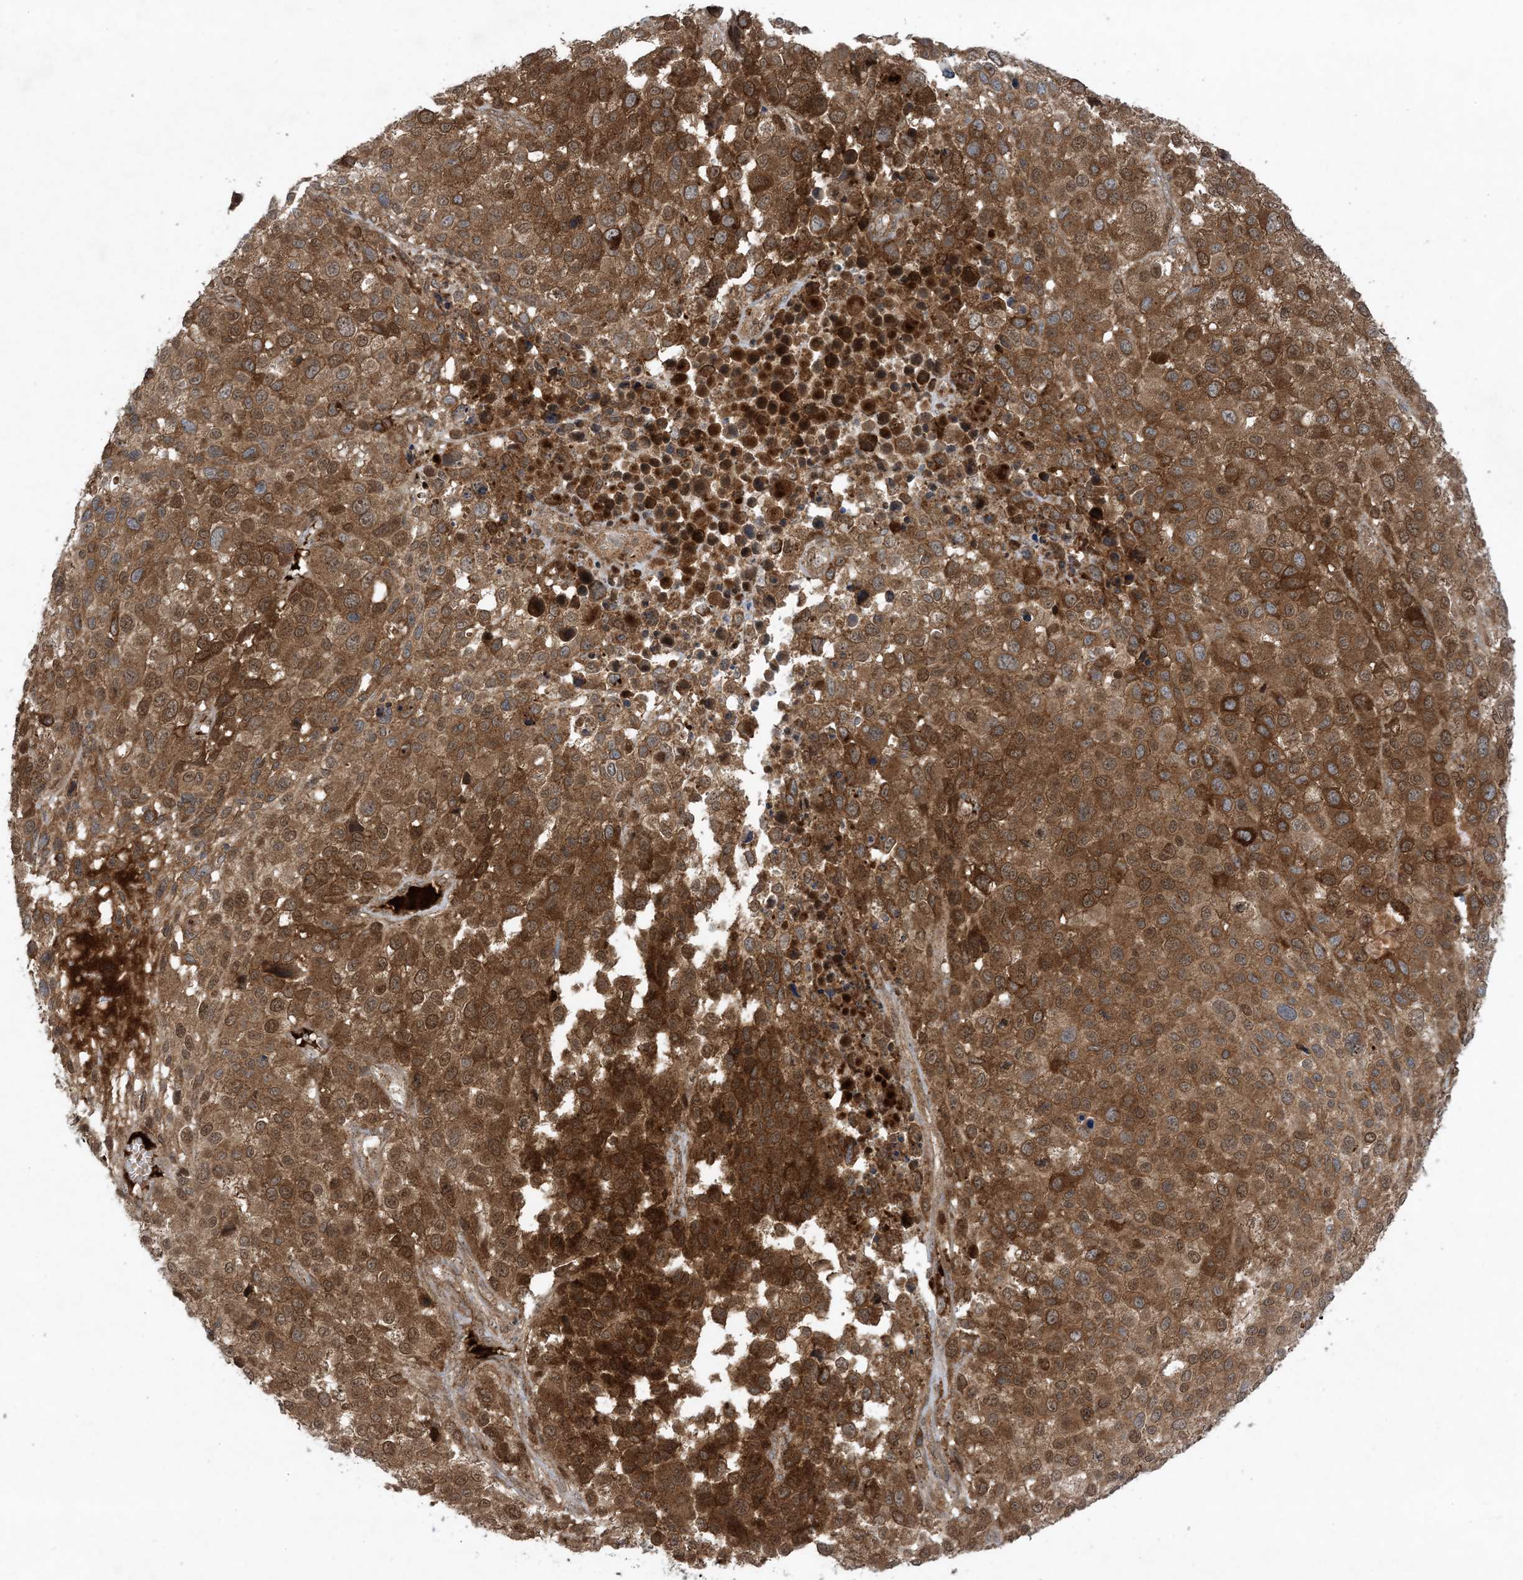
{"staining": {"intensity": "moderate", "quantity": ">75%", "location": "cytoplasmic/membranous,nuclear"}, "tissue": "melanoma", "cell_type": "Tumor cells", "image_type": "cancer", "snomed": [{"axis": "morphology", "description": "Malignant melanoma, NOS"}, {"axis": "topography", "description": "Skin of trunk"}], "caption": "A brown stain highlights moderate cytoplasmic/membranous and nuclear staining of a protein in melanoma tumor cells.", "gene": "STAM2", "patient": {"sex": "male", "age": 71}}